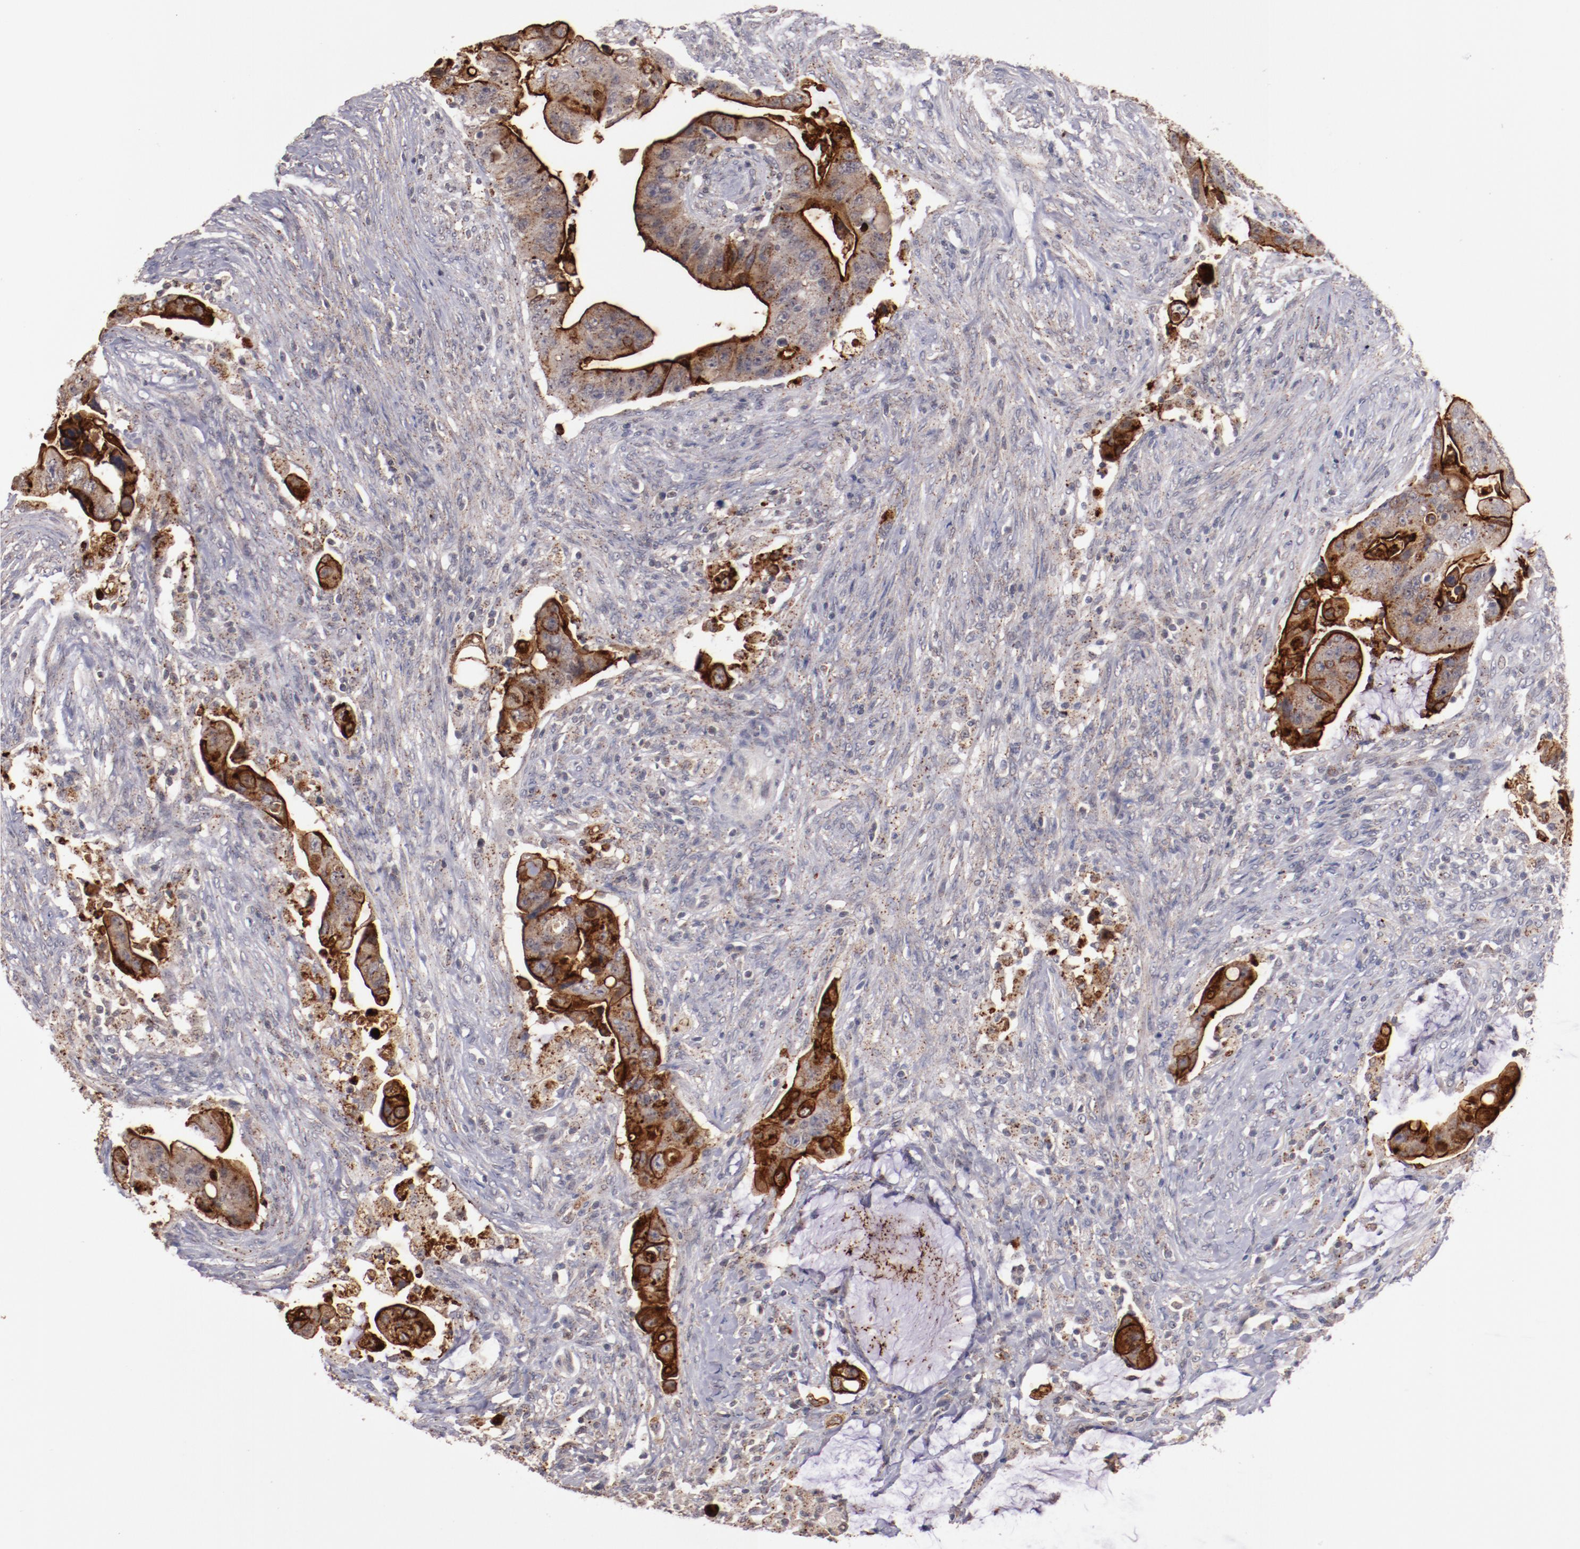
{"staining": {"intensity": "strong", "quantity": ">75%", "location": "cytoplasmic/membranous"}, "tissue": "colorectal cancer", "cell_type": "Tumor cells", "image_type": "cancer", "snomed": [{"axis": "morphology", "description": "Adenocarcinoma, NOS"}, {"axis": "topography", "description": "Rectum"}], "caption": "Immunohistochemistry image of neoplastic tissue: human adenocarcinoma (colorectal) stained using immunohistochemistry (IHC) shows high levels of strong protein expression localized specifically in the cytoplasmic/membranous of tumor cells, appearing as a cytoplasmic/membranous brown color.", "gene": "SYP", "patient": {"sex": "female", "age": 71}}